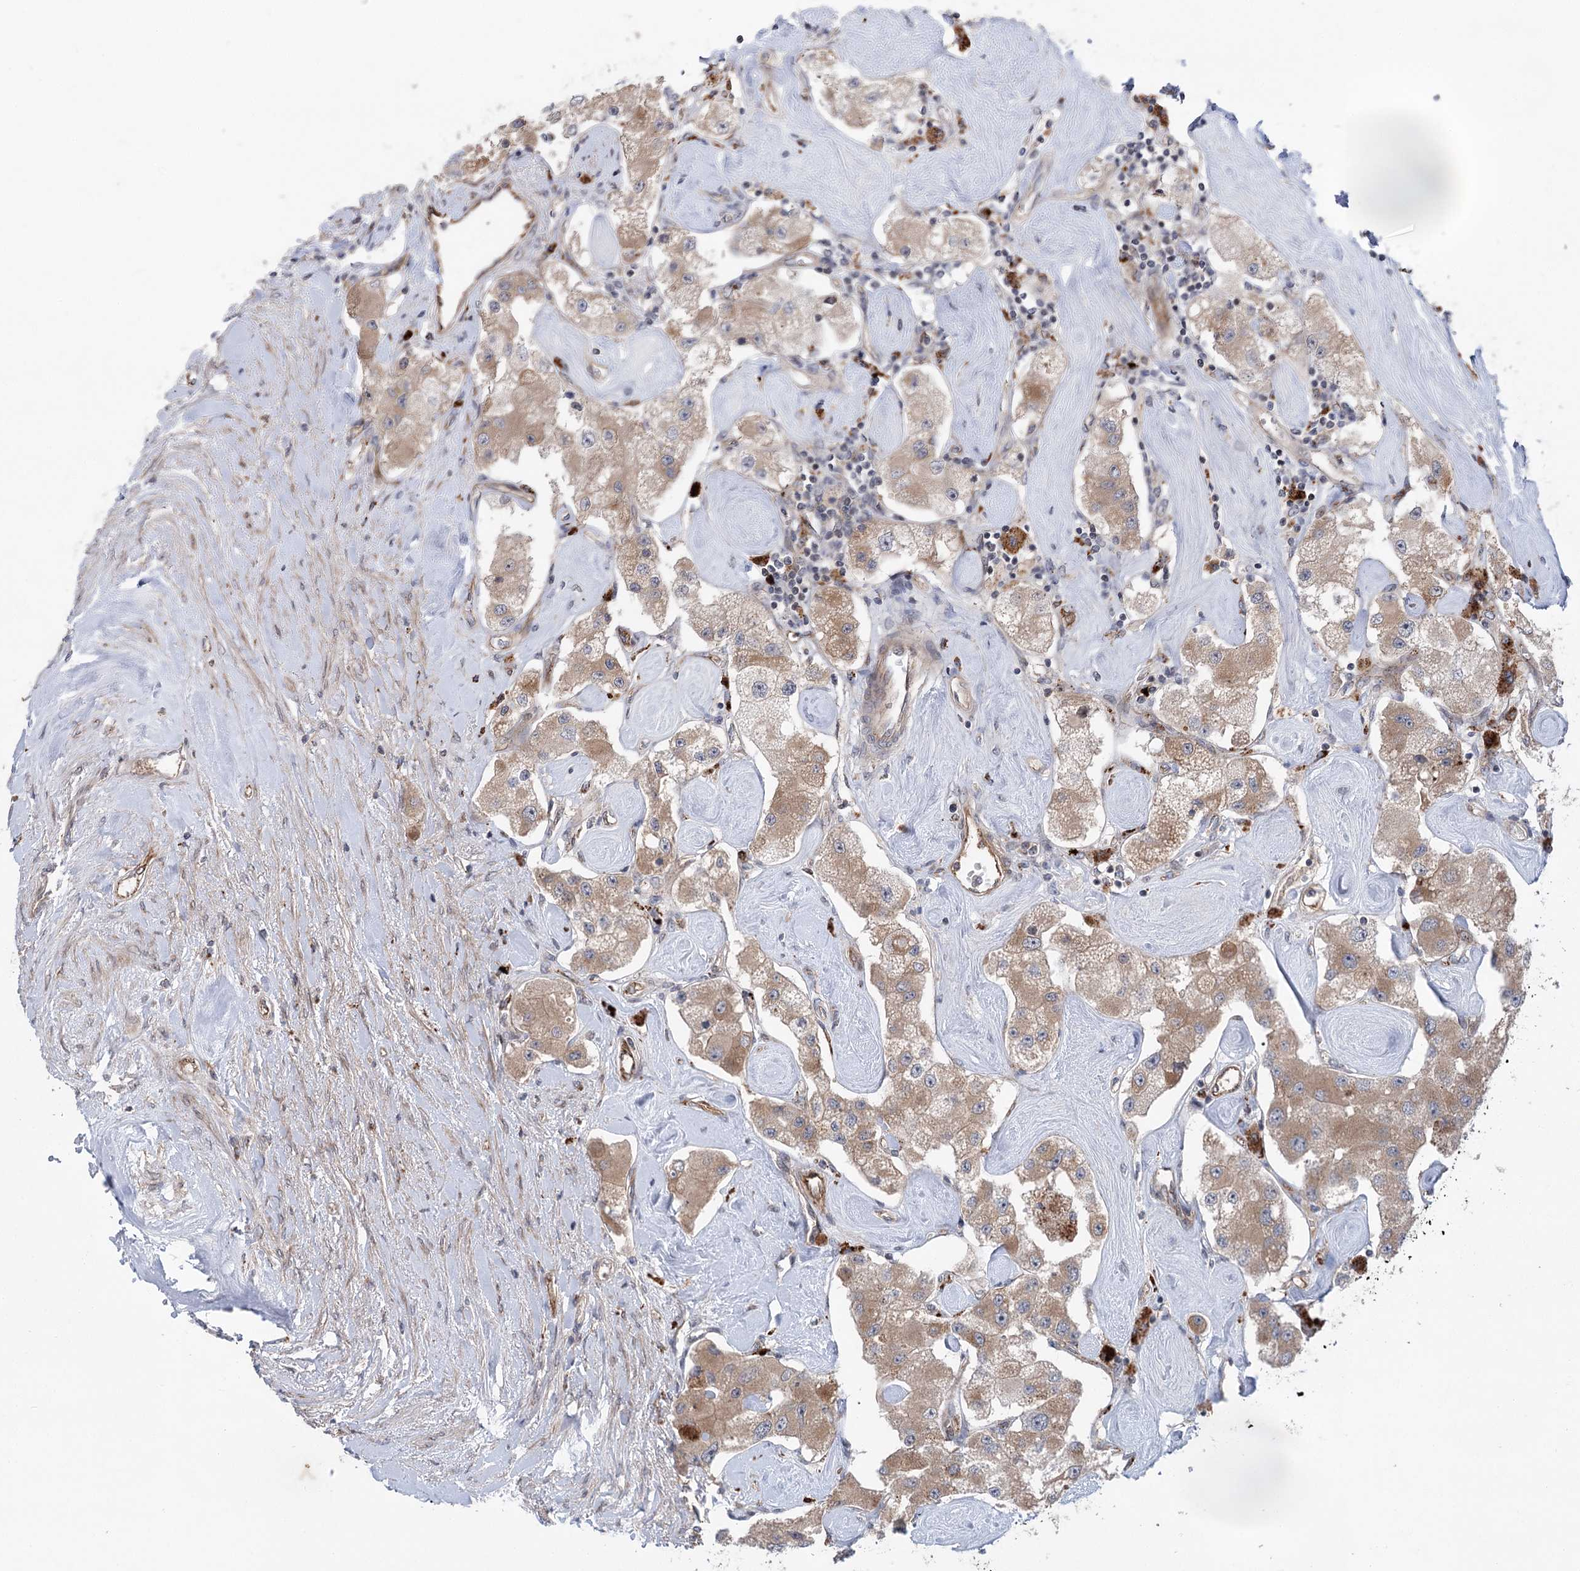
{"staining": {"intensity": "moderate", "quantity": ">75%", "location": "cytoplasmic/membranous"}, "tissue": "carcinoid", "cell_type": "Tumor cells", "image_type": "cancer", "snomed": [{"axis": "morphology", "description": "Carcinoid, malignant, NOS"}, {"axis": "topography", "description": "Pancreas"}], "caption": "Carcinoid stained with DAB (3,3'-diaminobenzidine) immunohistochemistry (IHC) demonstrates medium levels of moderate cytoplasmic/membranous staining in about >75% of tumor cells.", "gene": "METTL24", "patient": {"sex": "male", "age": 41}}